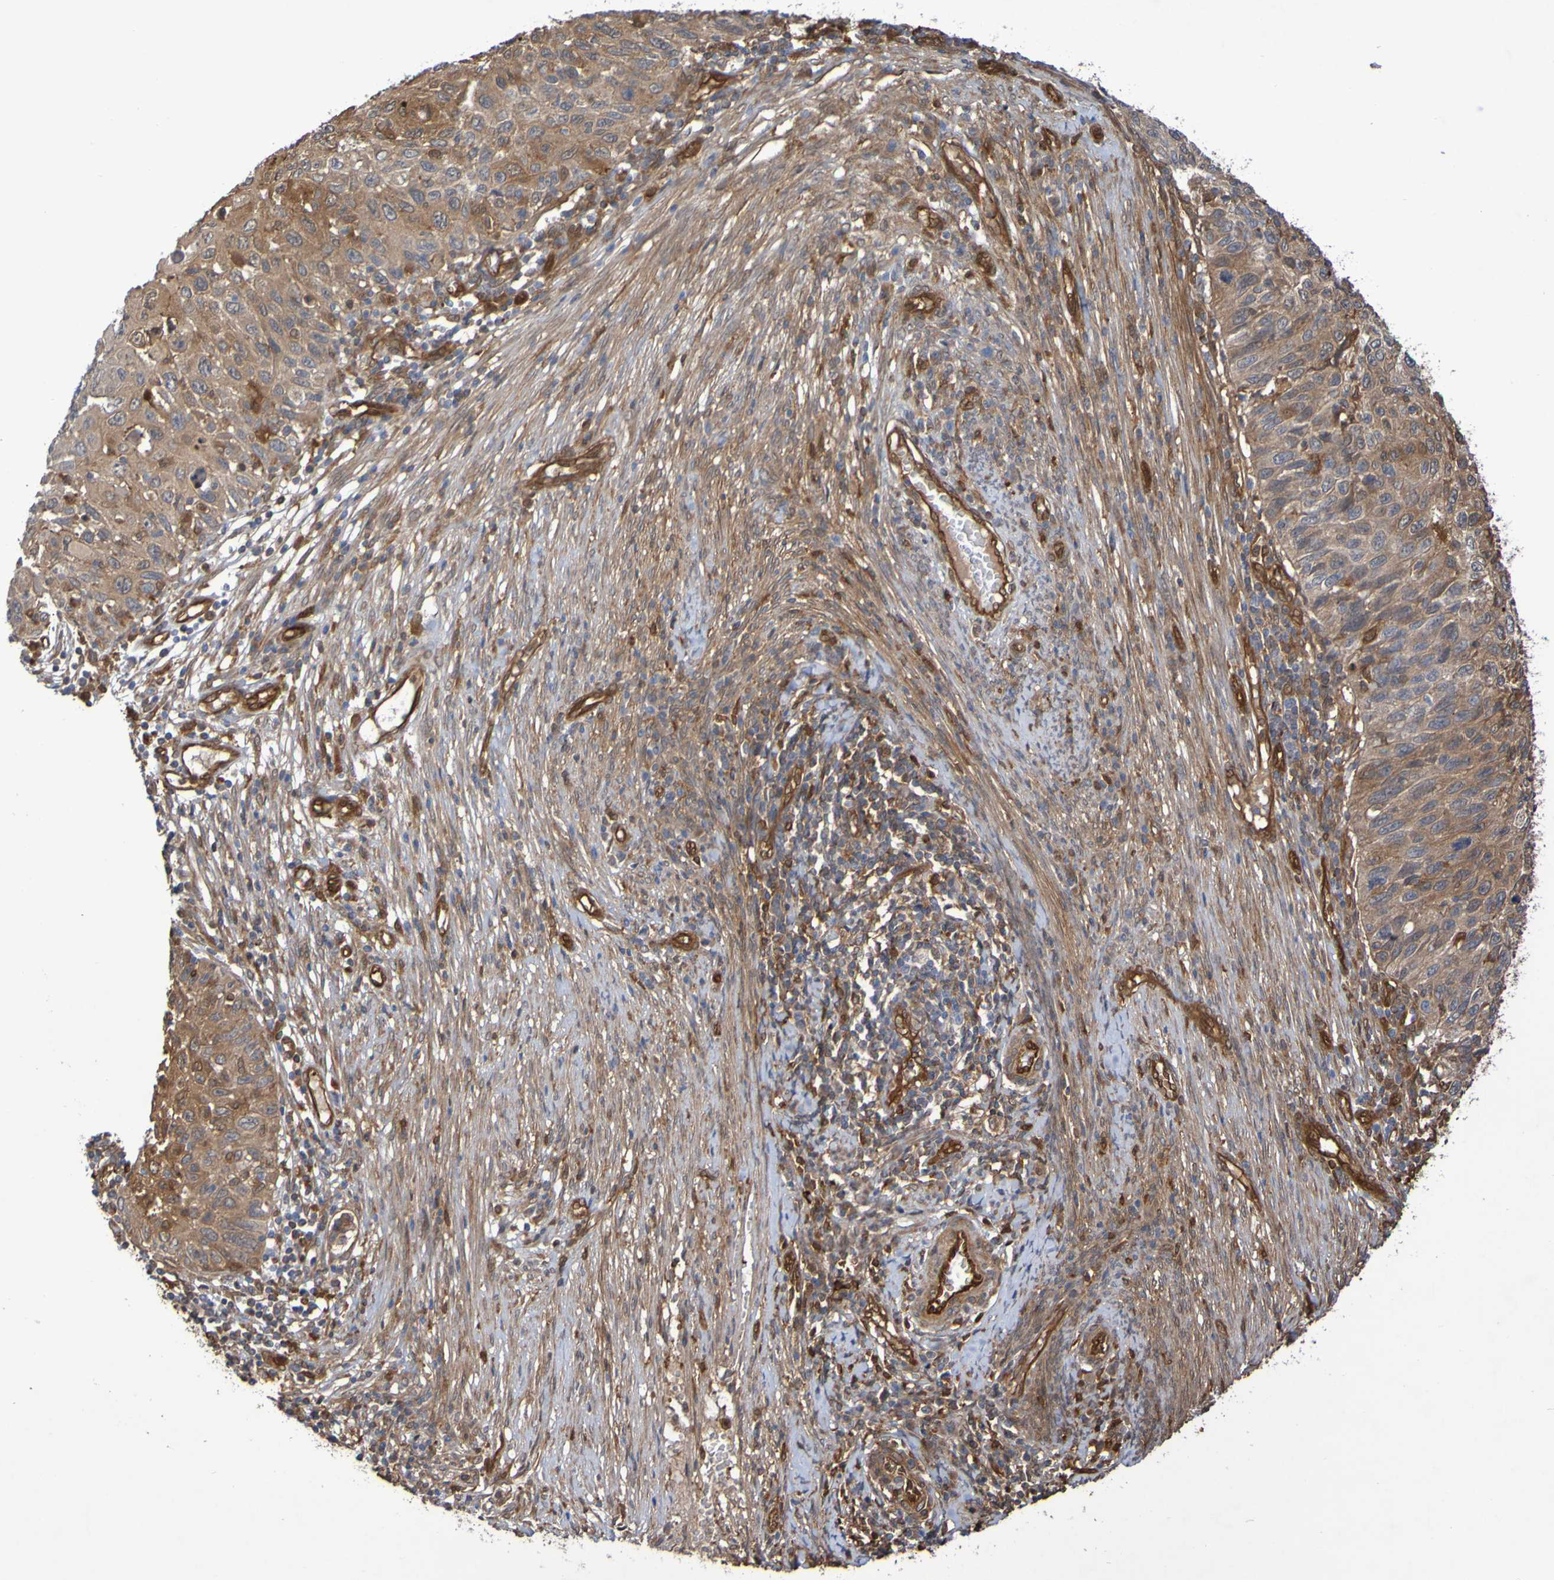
{"staining": {"intensity": "moderate", "quantity": ">75%", "location": "cytoplasmic/membranous"}, "tissue": "cervical cancer", "cell_type": "Tumor cells", "image_type": "cancer", "snomed": [{"axis": "morphology", "description": "Squamous cell carcinoma, NOS"}, {"axis": "topography", "description": "Cervix"}], "caption": "Moderate cytoplasmic/membranous expression is appreciated in approximately >75% of tumor cells in cervical cancer (squamous cell carcinoma).", "gene": "SERPINB6", "patient": {"sex": "female", "age": 70}}